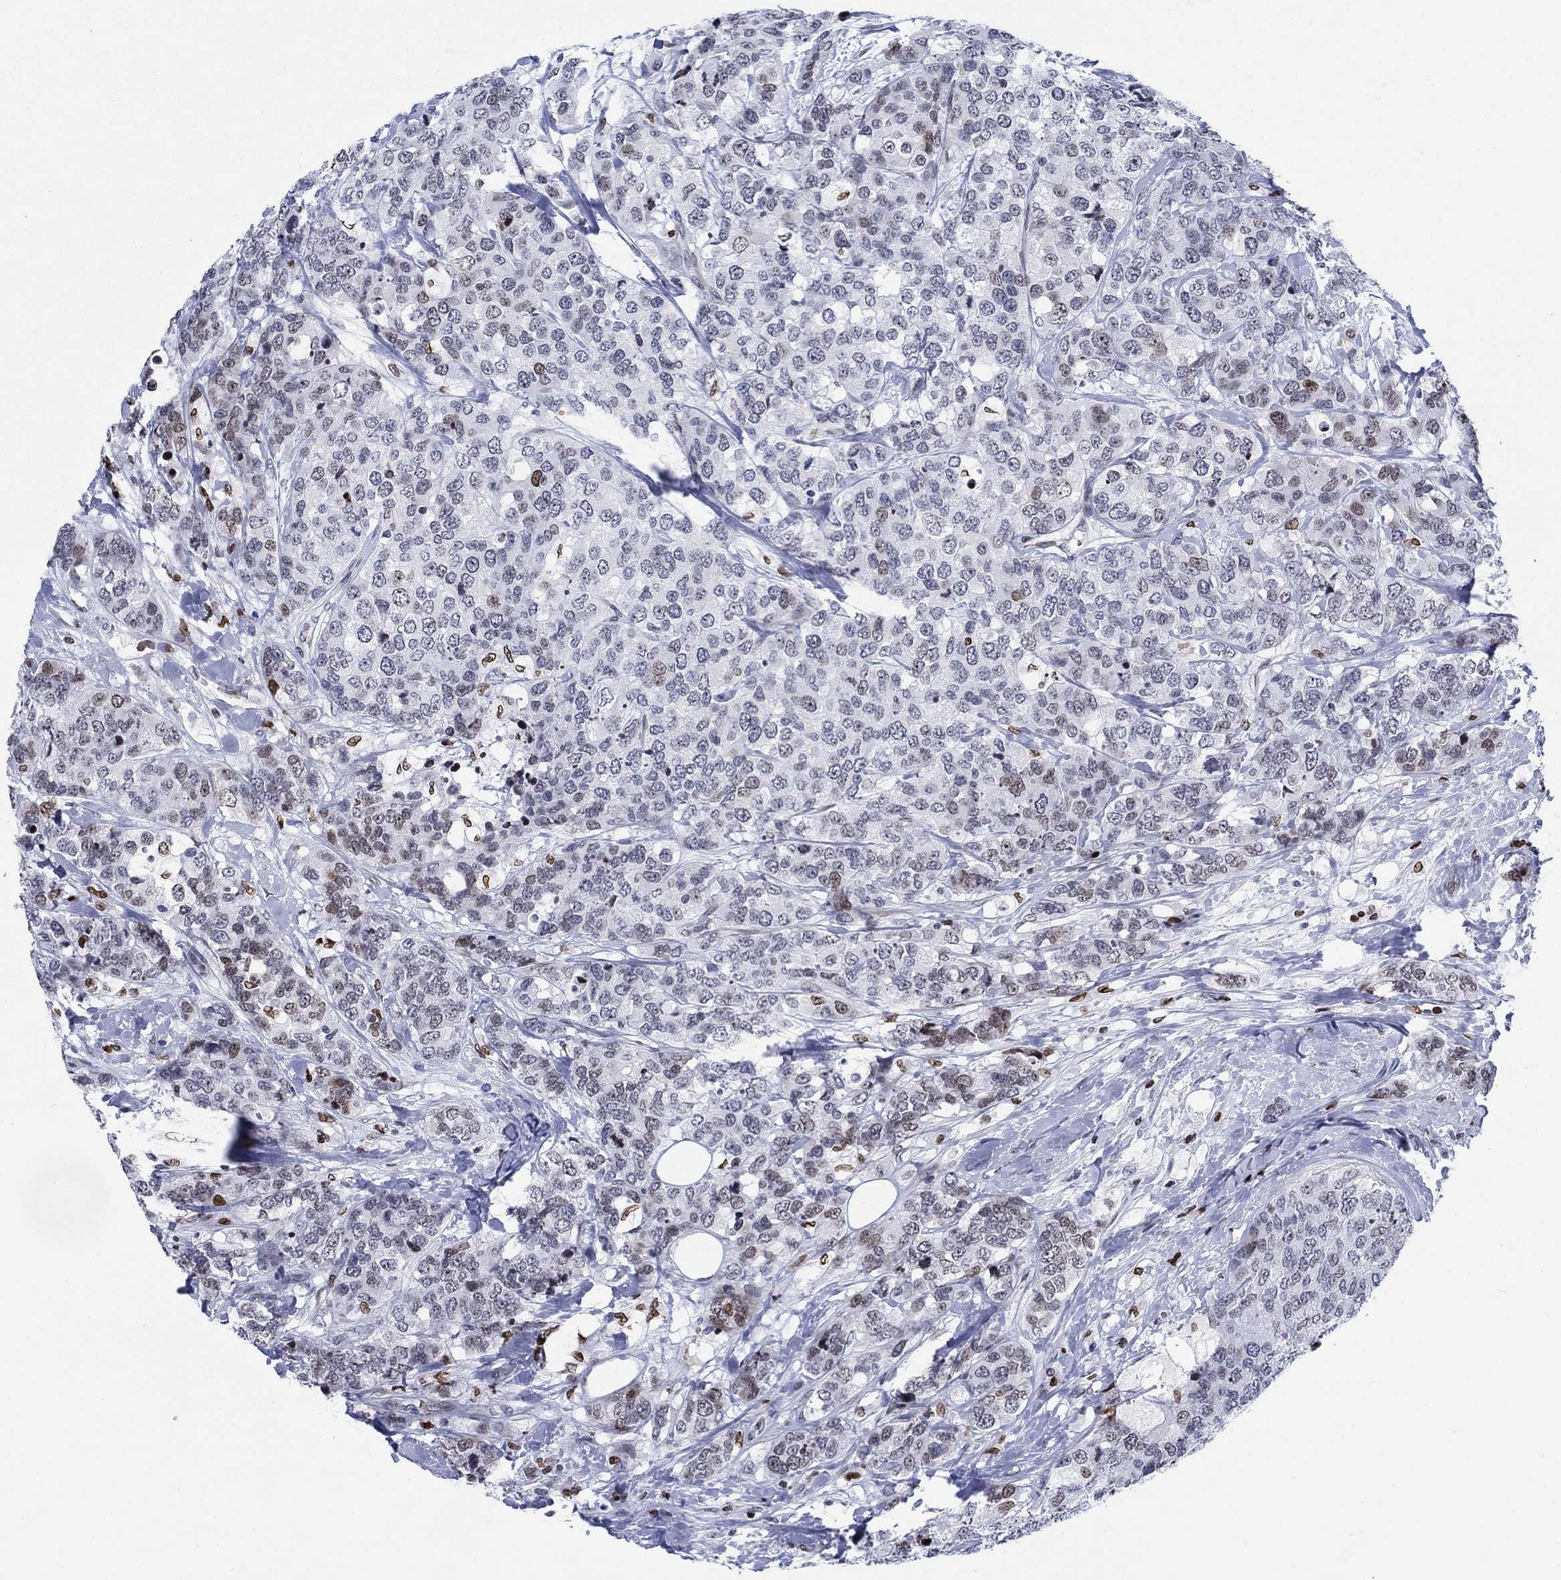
{"staining": {"intensity": "moderate", "quantity": "<25%", "location": "nuclear"}, "tissue": "breast cancer", "cell_type": "Tumor cells", "image_type": "cancer", "snomed": [{"axis": "morphology", "description": "Lobular carcinoma"}, {"axis": "topography", "description": "Breast"}], "caption": "Human breast cancer stained for a protein (brown) reveals moderate nuclear positive staining in about <25% of tumor cells.", "gene": "HMGA1", "patient": {"sex": "female", "age": 59}}